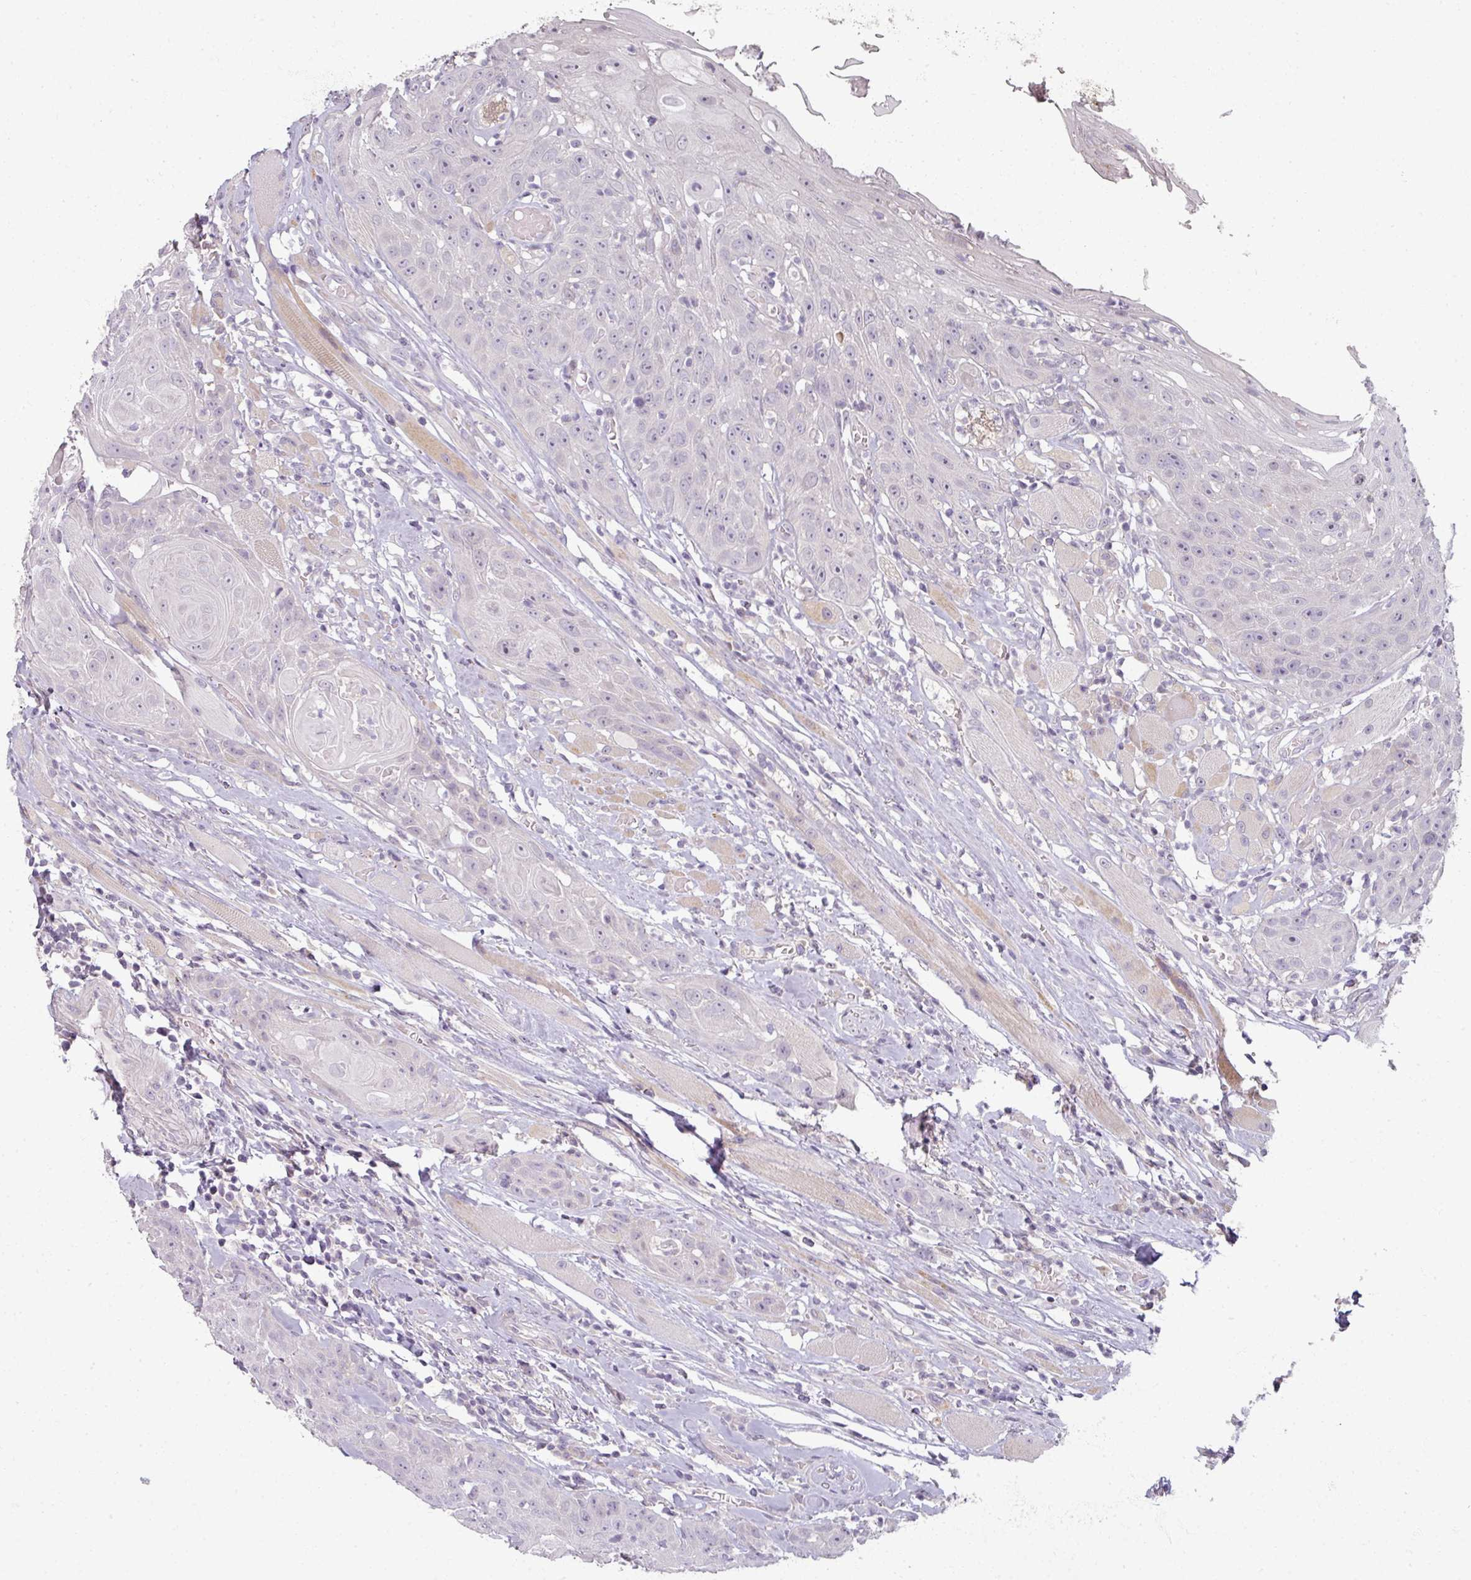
{"staining": {"intensity": "negative", "quantity": "none", "location": "none"}, "tissue": "head and neck cancer", "cell_type": "Tumor cells", "image_type": "cancer", "snomed": [{"axis": "morphology", "description": "Squamous cell carcinoma, NOS"}, {"axis": "topography", "description": "Head-Neck"}], "caption": "The immunohistochemistry photomicrograph has no significant staining in tumor cells of head and neck cancer (squamous cell carcinoma) tissue.", "gene": "MYMK", "patient": {"sex": "female", "age": 59}}